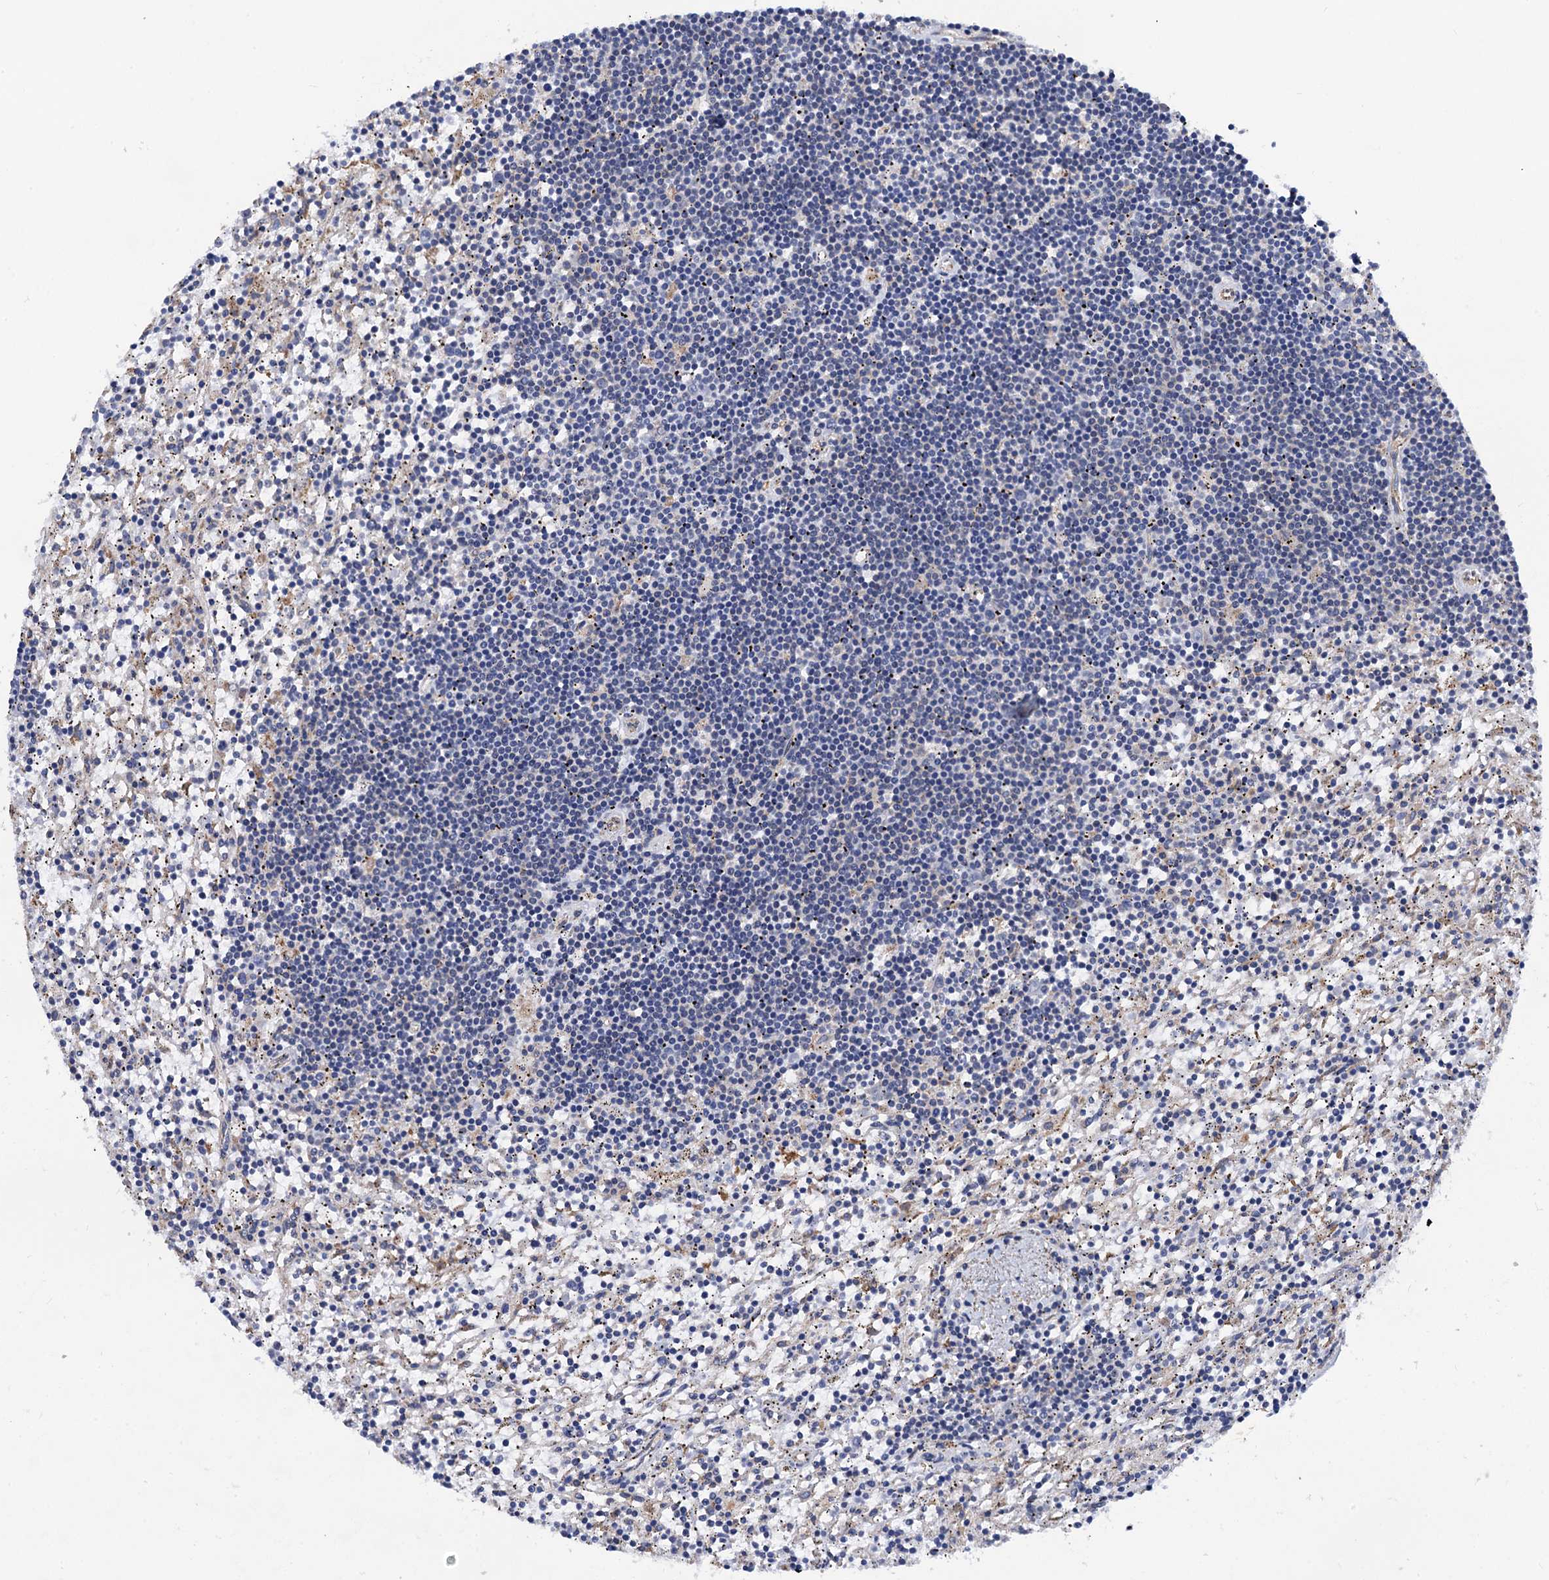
{"staining": {"intensity": "negative", "quantity": "none", "location": "none"}, "tissue": "lymphoma", "cell_type": "Tumor cells", "image_type": "cancer", "snomed": [{"axis": "morphology", "description": "Malignant lymphoma, non-Hodgkin's type, Low grade"}, {"axis": "topography", "description": "Spleen"}], "caption": "IHC micrograph of neoplastic tissue: human lymphoma stained with DAB shows no significant protein positivity in tumor cells. Nuclei are stained in blue.", "gene": "PGLS", "patient": {"sex": "male", "age": 76}}